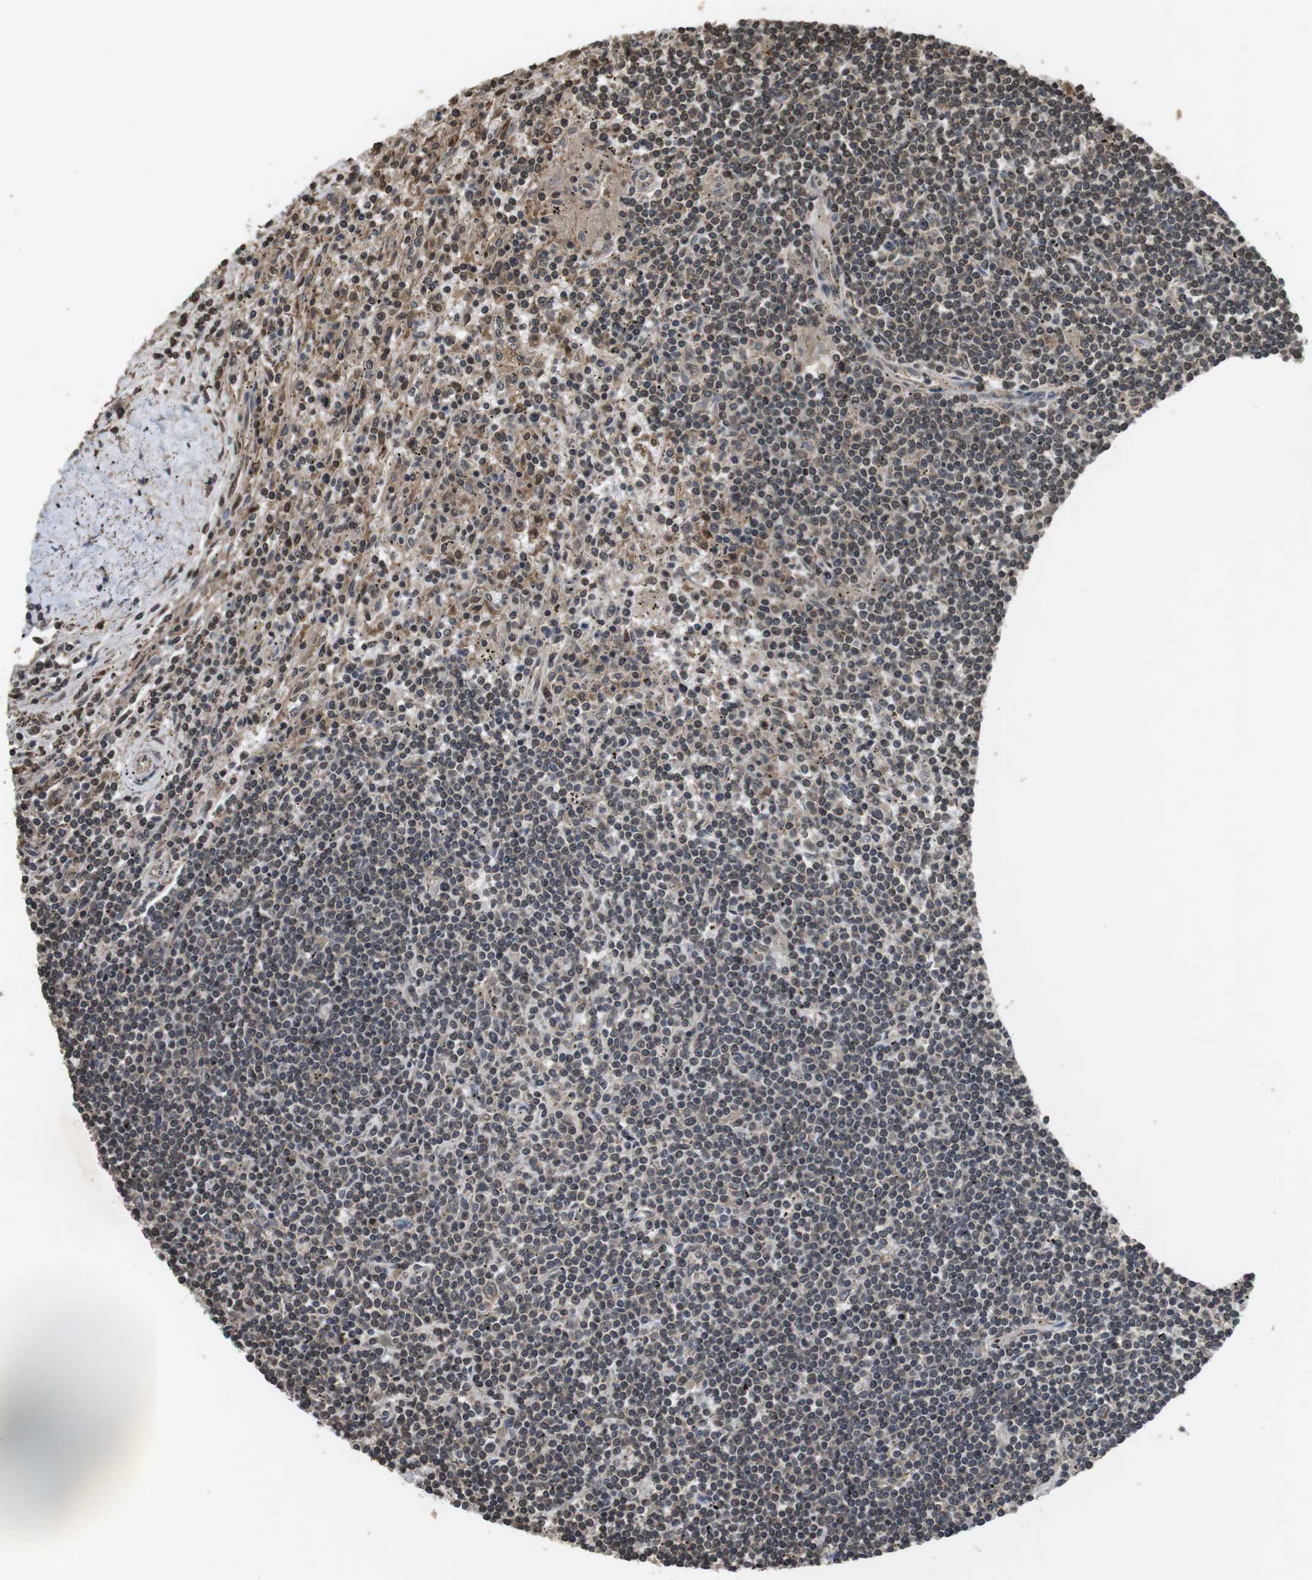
{"staining": {"intensity": "weak", "quantity": "25%-75%", "location": "cytoplasmic/membranous,nuclear"}, "tissue": "lymphoma", "cell_type": "Tumor cells", "image_type": "cancer", "snomed": [{"axis": "morphology", "description": "Malignant lymphoma, non-Hodgkin's type, Low grade"}, {"axis": "topography", "description": "Spleen"}], "caption": "High-magnification brightfield microscopy of lymphoma stained with DAB (3,3'-diaminobenzidine) (brown) and counterstained with hematoxylin (blue). tumor cells exhibit weak cytoplasmic/membranous and nuclear staining is seen in about25%-75% of cells. (DAB (3,3'-diaminobenzidine) IHC with brightfield microscopy, high magnification).", "gene": "FZD10", "patient": {"sex": "male", "age": 76}}